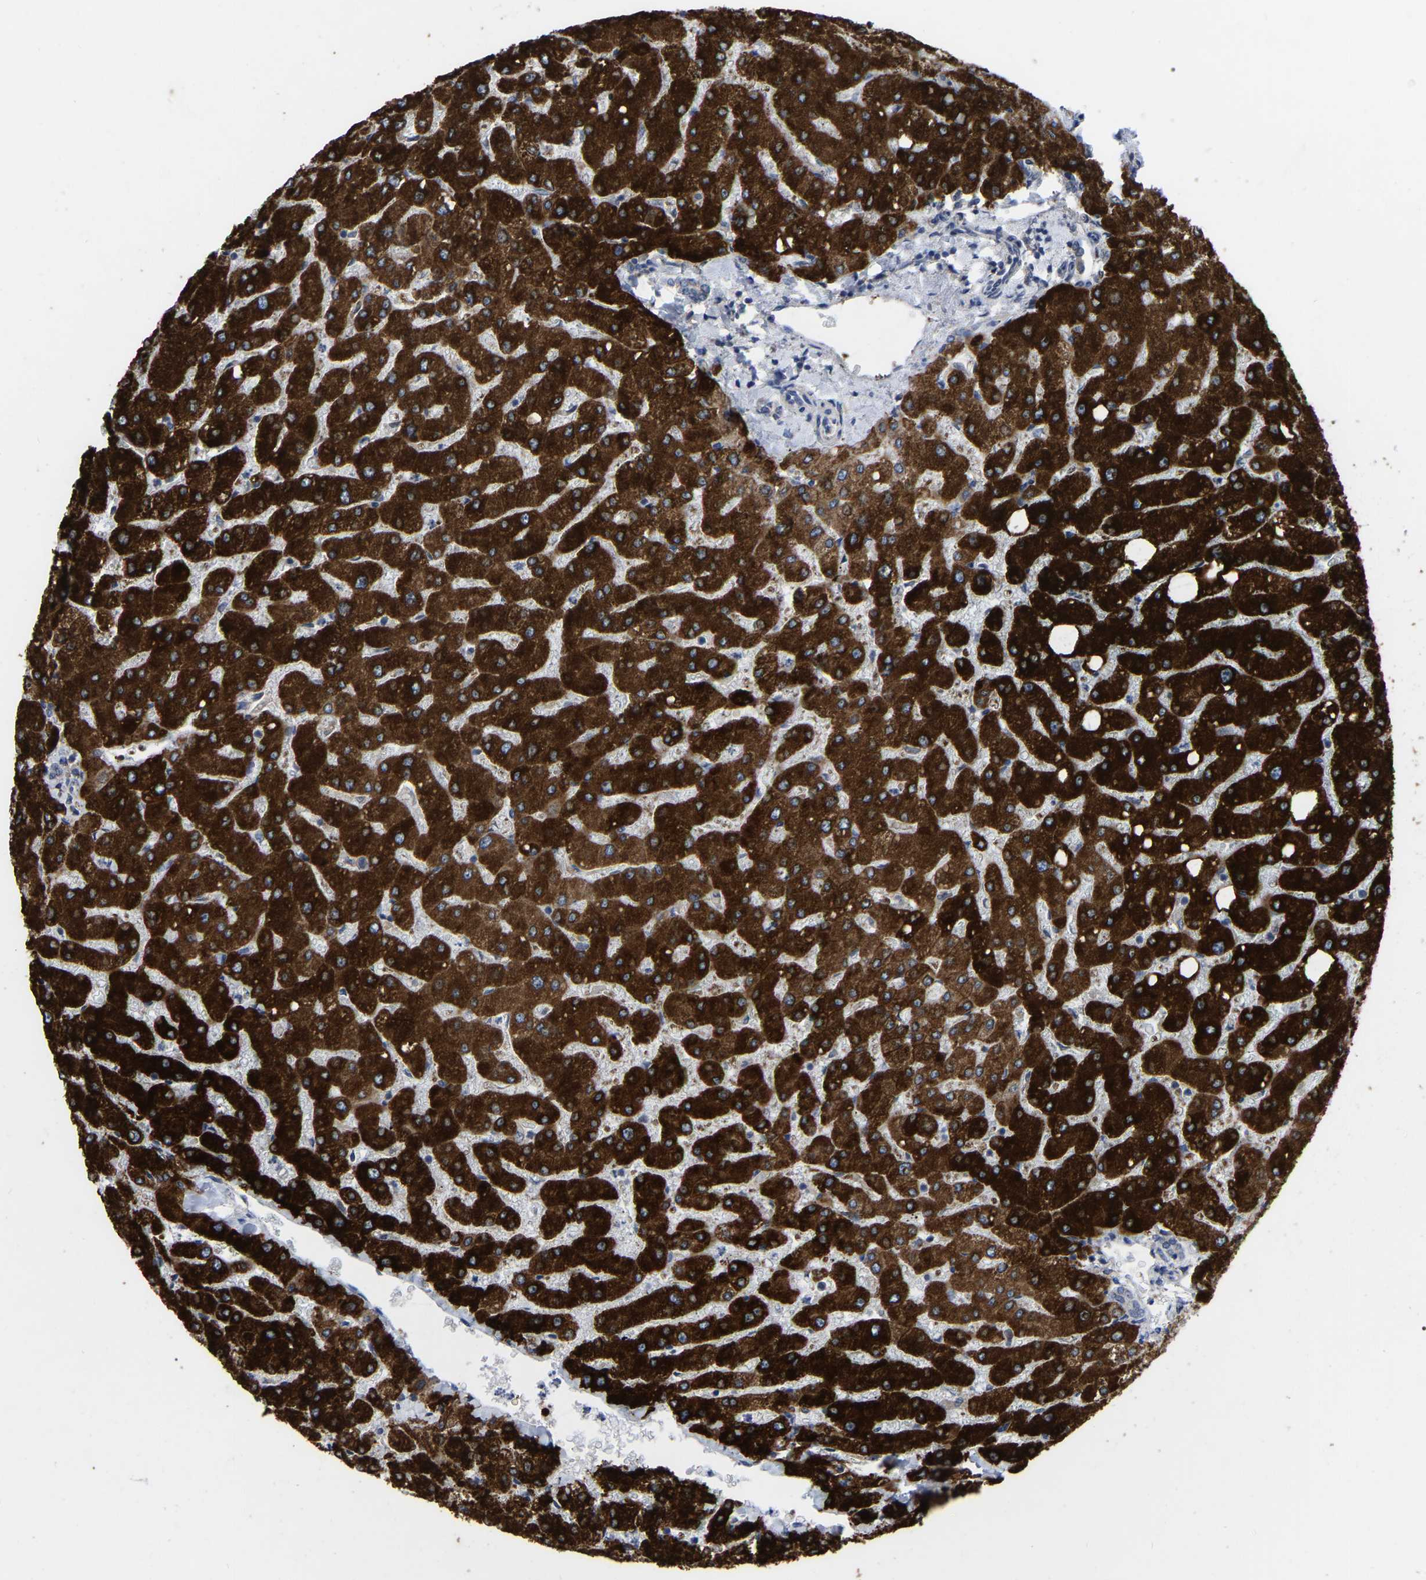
{"staining": {"intensity": "weak", "quantity": "<25%", "location": "cytoplasmic/membranous"}, "tissue": "liver", "cell_type": "Cholangiocytes", "image_type": "normal", "snomed": [{"axis": "morphology", "description": "Normal tissue, NOS"}, {"axis": "topography", "description": "Liver"}], "caption": "There is no significant positivity in cholangiocytes of liver. (IHC, brightfield microscopy, high magnification).", "gene": "TCP1", "patient": {"sex": "male", "age": 55}}